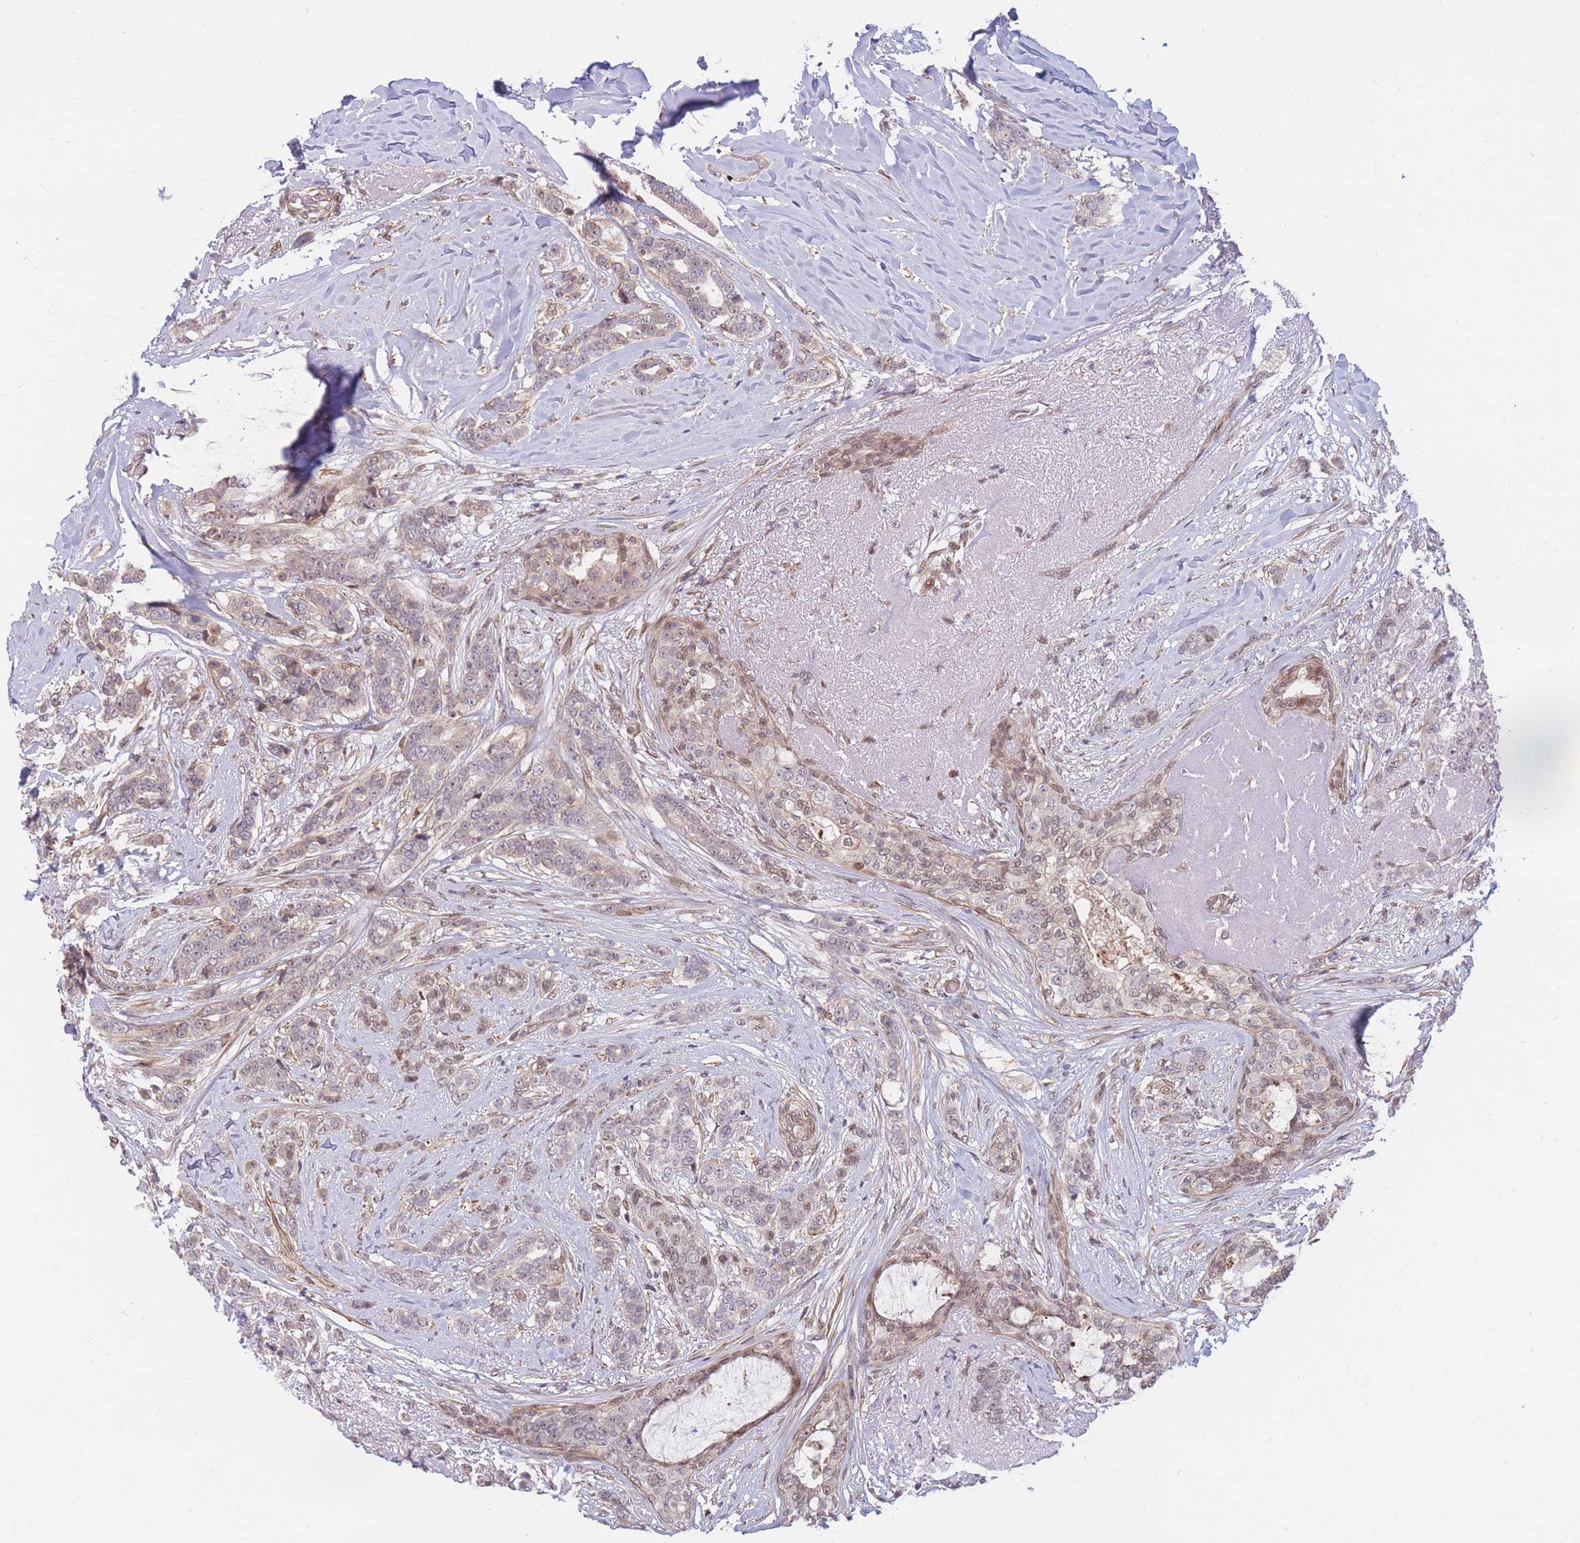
{"staining": {"intensity": "weak", "quantity": "<25%", "location": "nuclear"}, "tissue": "breast cancer", "cell_type": "Tumor cells", "image_type": "cancer", "snomed": [{"axis": "morphology", "description": "Lobular carcinoma"}, {"axis": "topography", "description": "Breast"}], "caption": "This is an immunohistochemistry photomicrograph of breast lobular carcinoma. There is no staining in tumor cells.", "gene": "ERICH6B", "patient": {"sex": "female", "age": 51}}